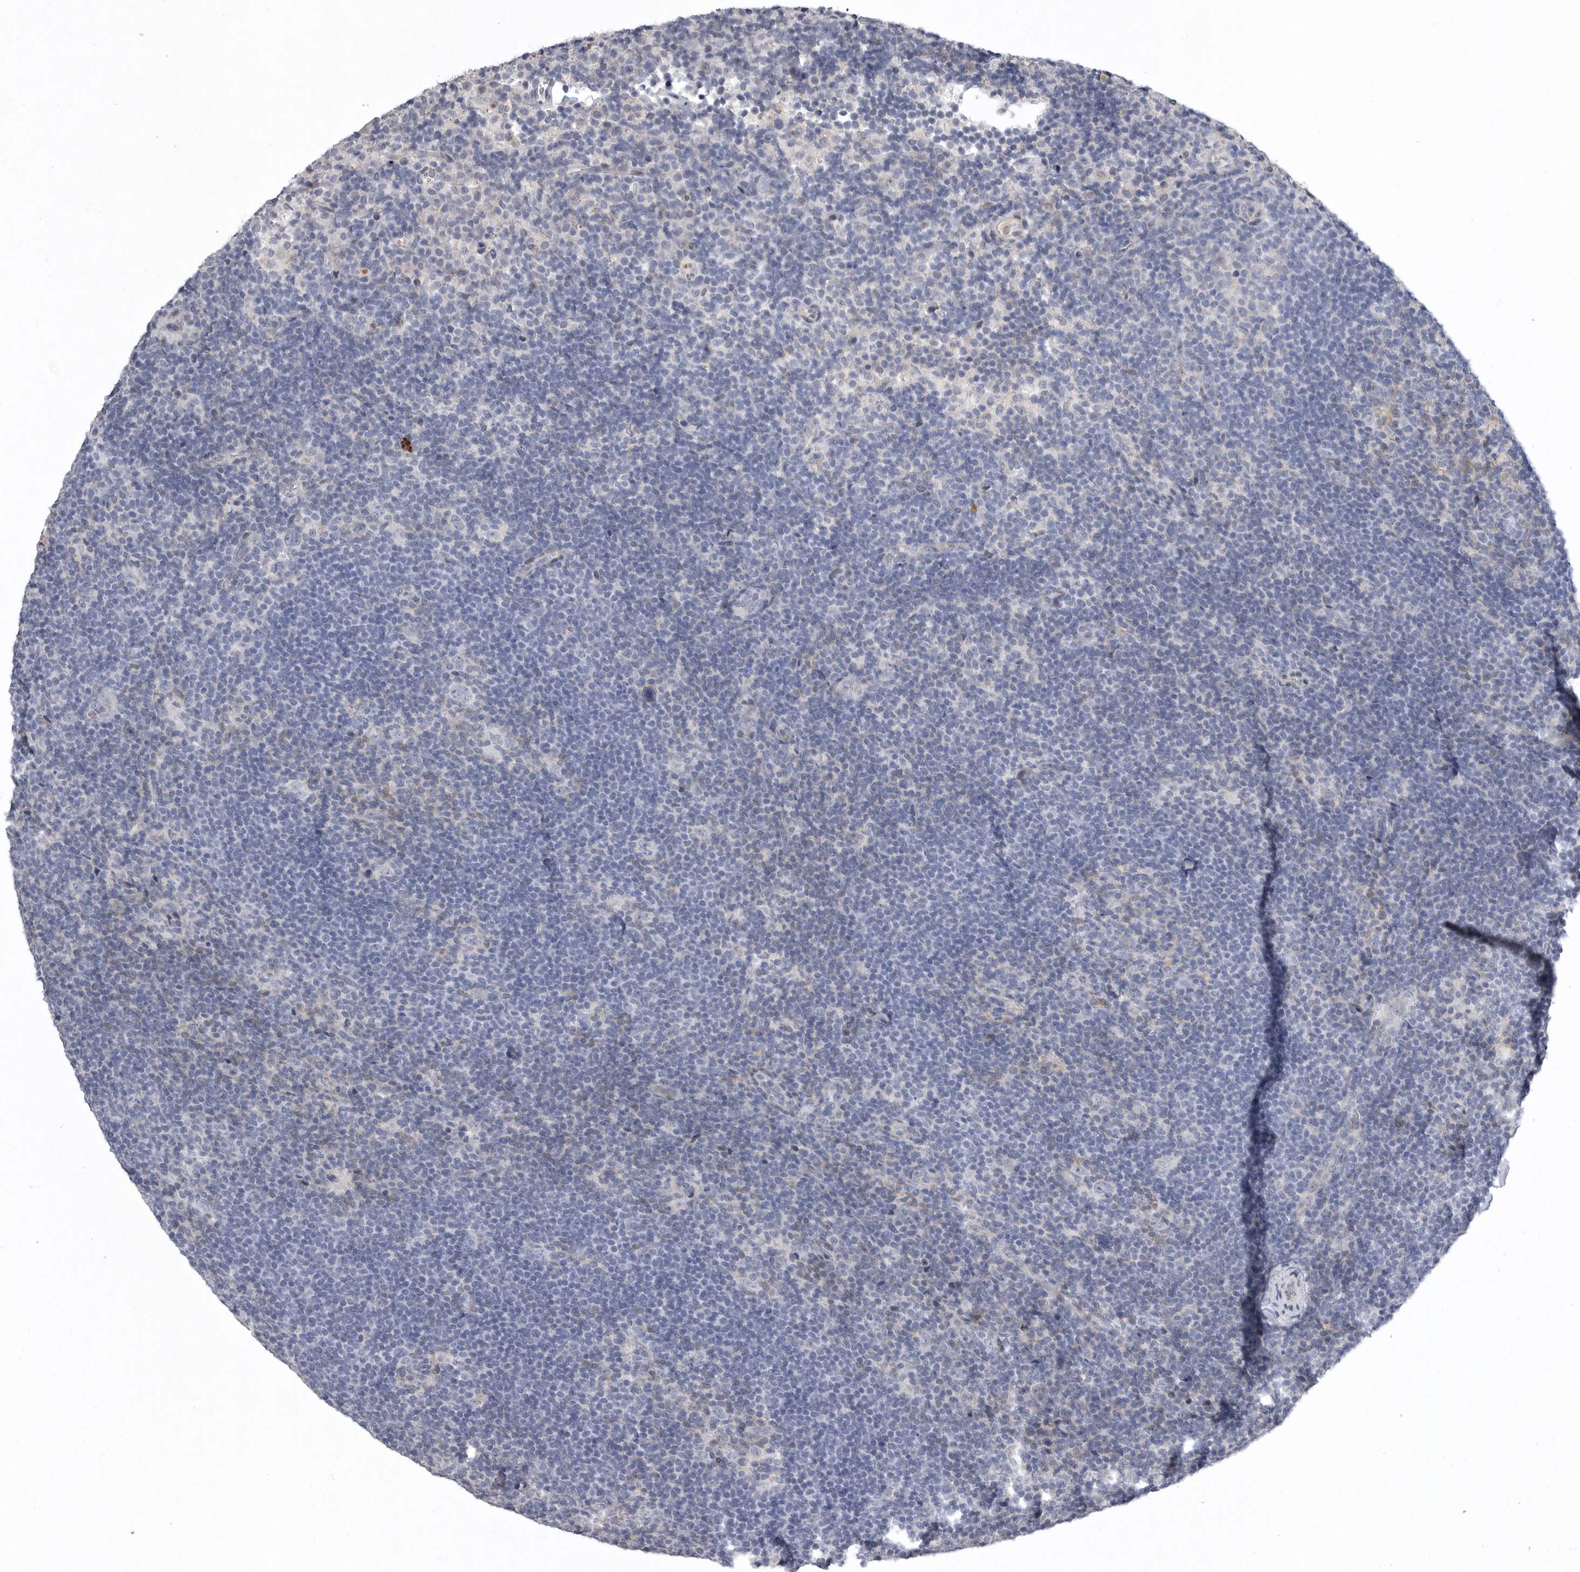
{"staining": {"intensity": "negative", "quantity": "none", "location": "none"}, "tissue": "lymphoma", "cell_type": "Tumor cells", "image_type": "cancer", "snomed": [{"axis": "morphology", "description": "Hodgkin's disease, NOS"}, {"axis": "topography", "description": "Lymph node"}], "caption": "This is an IHC micrograph of human Hodgkin's disease. There is no expression in tumor cells.", "gene": "CRP", "patient": {"sex": "female", "age": 57}}